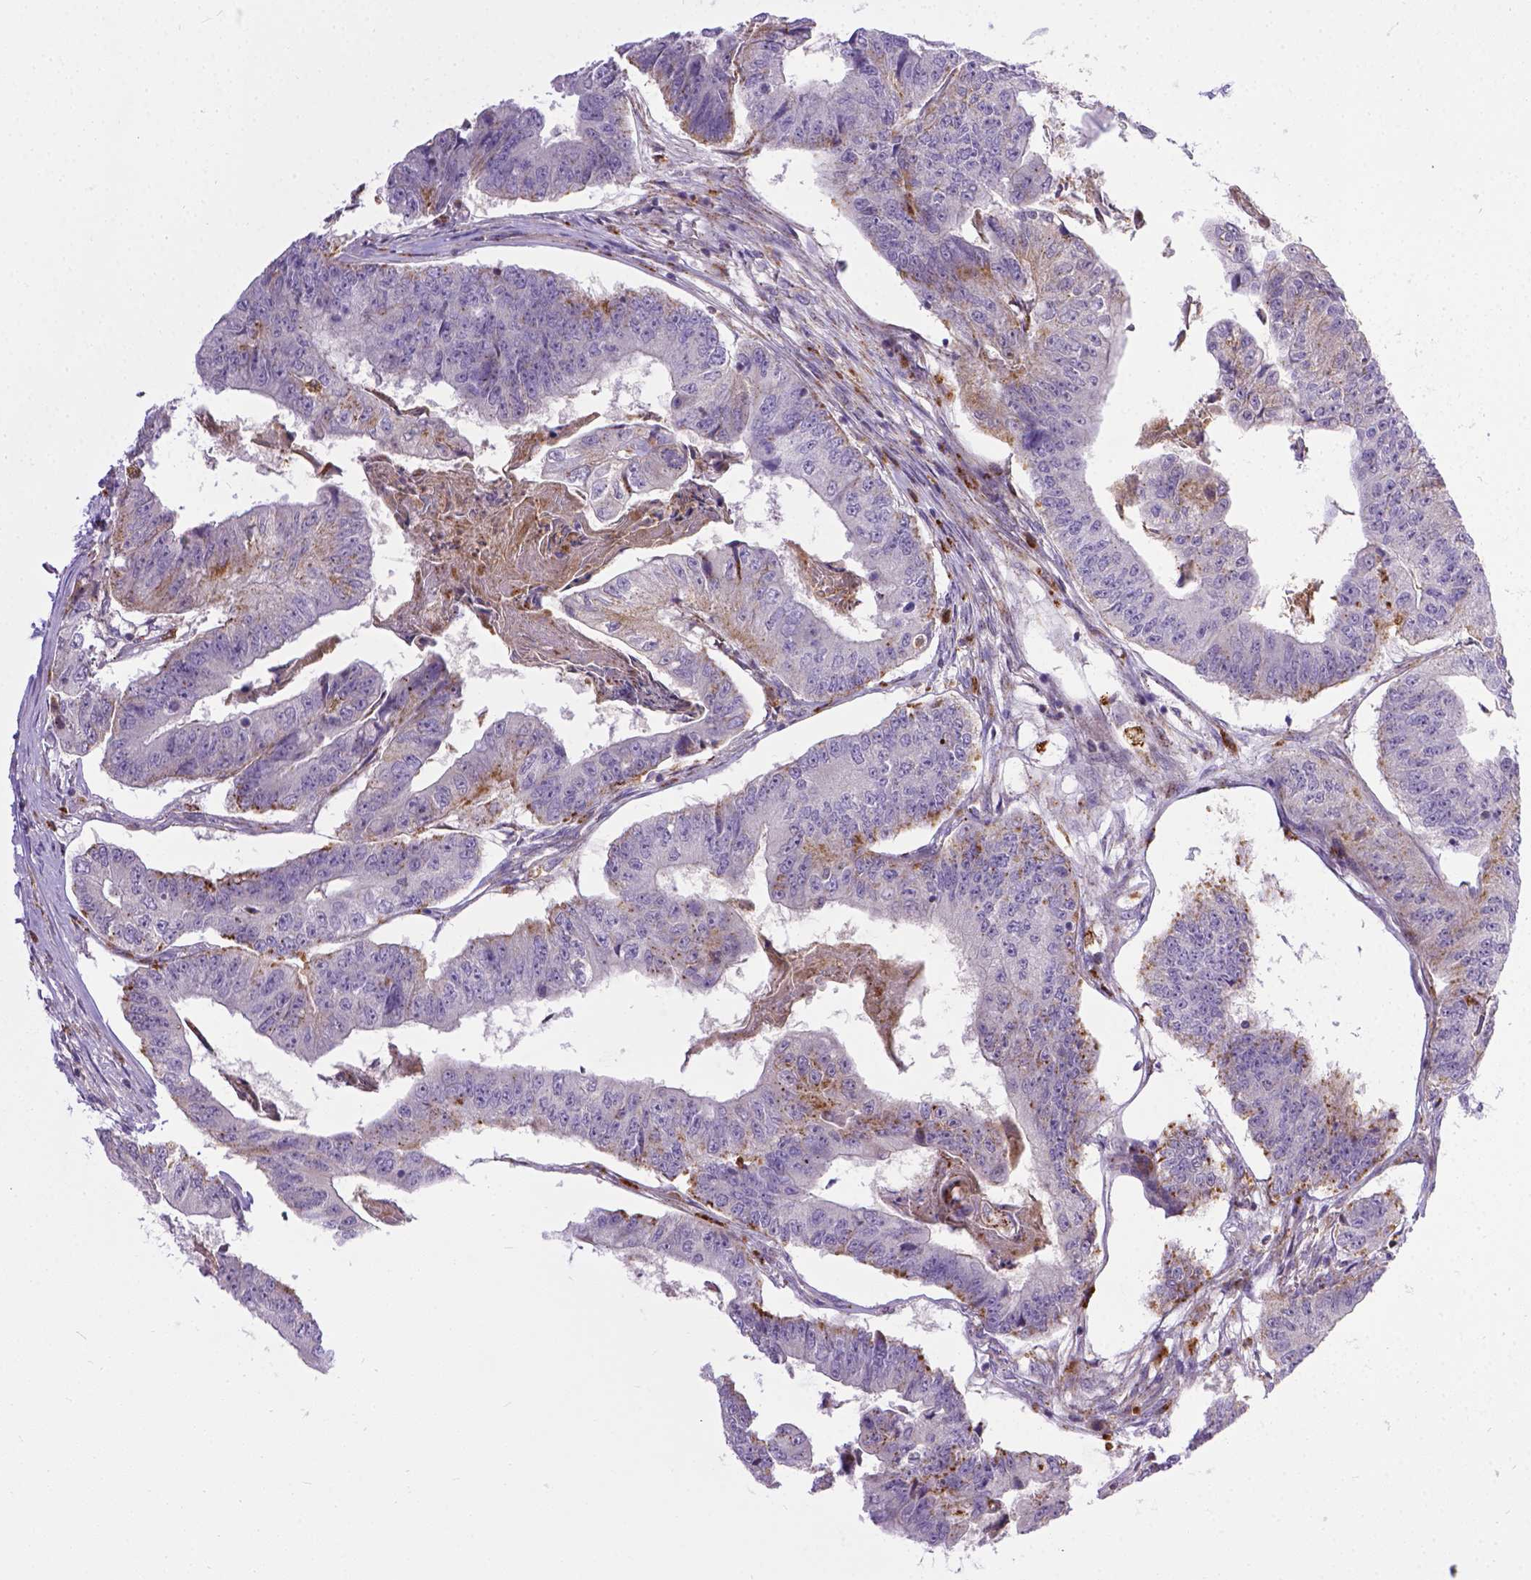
{"staining": {"intensity": "negative", "quantity": "none", "location": "none"}, "tissue": "colorectal cancer", "cell_type": "Tumor cells", "image_type": "cancer", "snomed": [{"axis": "morphology", "description": "Adenocarcinoma, NOS"}, {"axis": "topography", "description": "Colon"}], "caption": "The immunohistochemistry (IHC) image has no significant expression in tumor cells of colorectal adenocarcinoma tissue. The staining was performed using DAB (3,3'-diaminobenzidine) to visualize the protein expression in brown, while the nuclei were stained in blue with hematoxylin (Magnification: 20x).", "gene": "TM4SF18", "patient": {"sex": "female", "age": 67}}